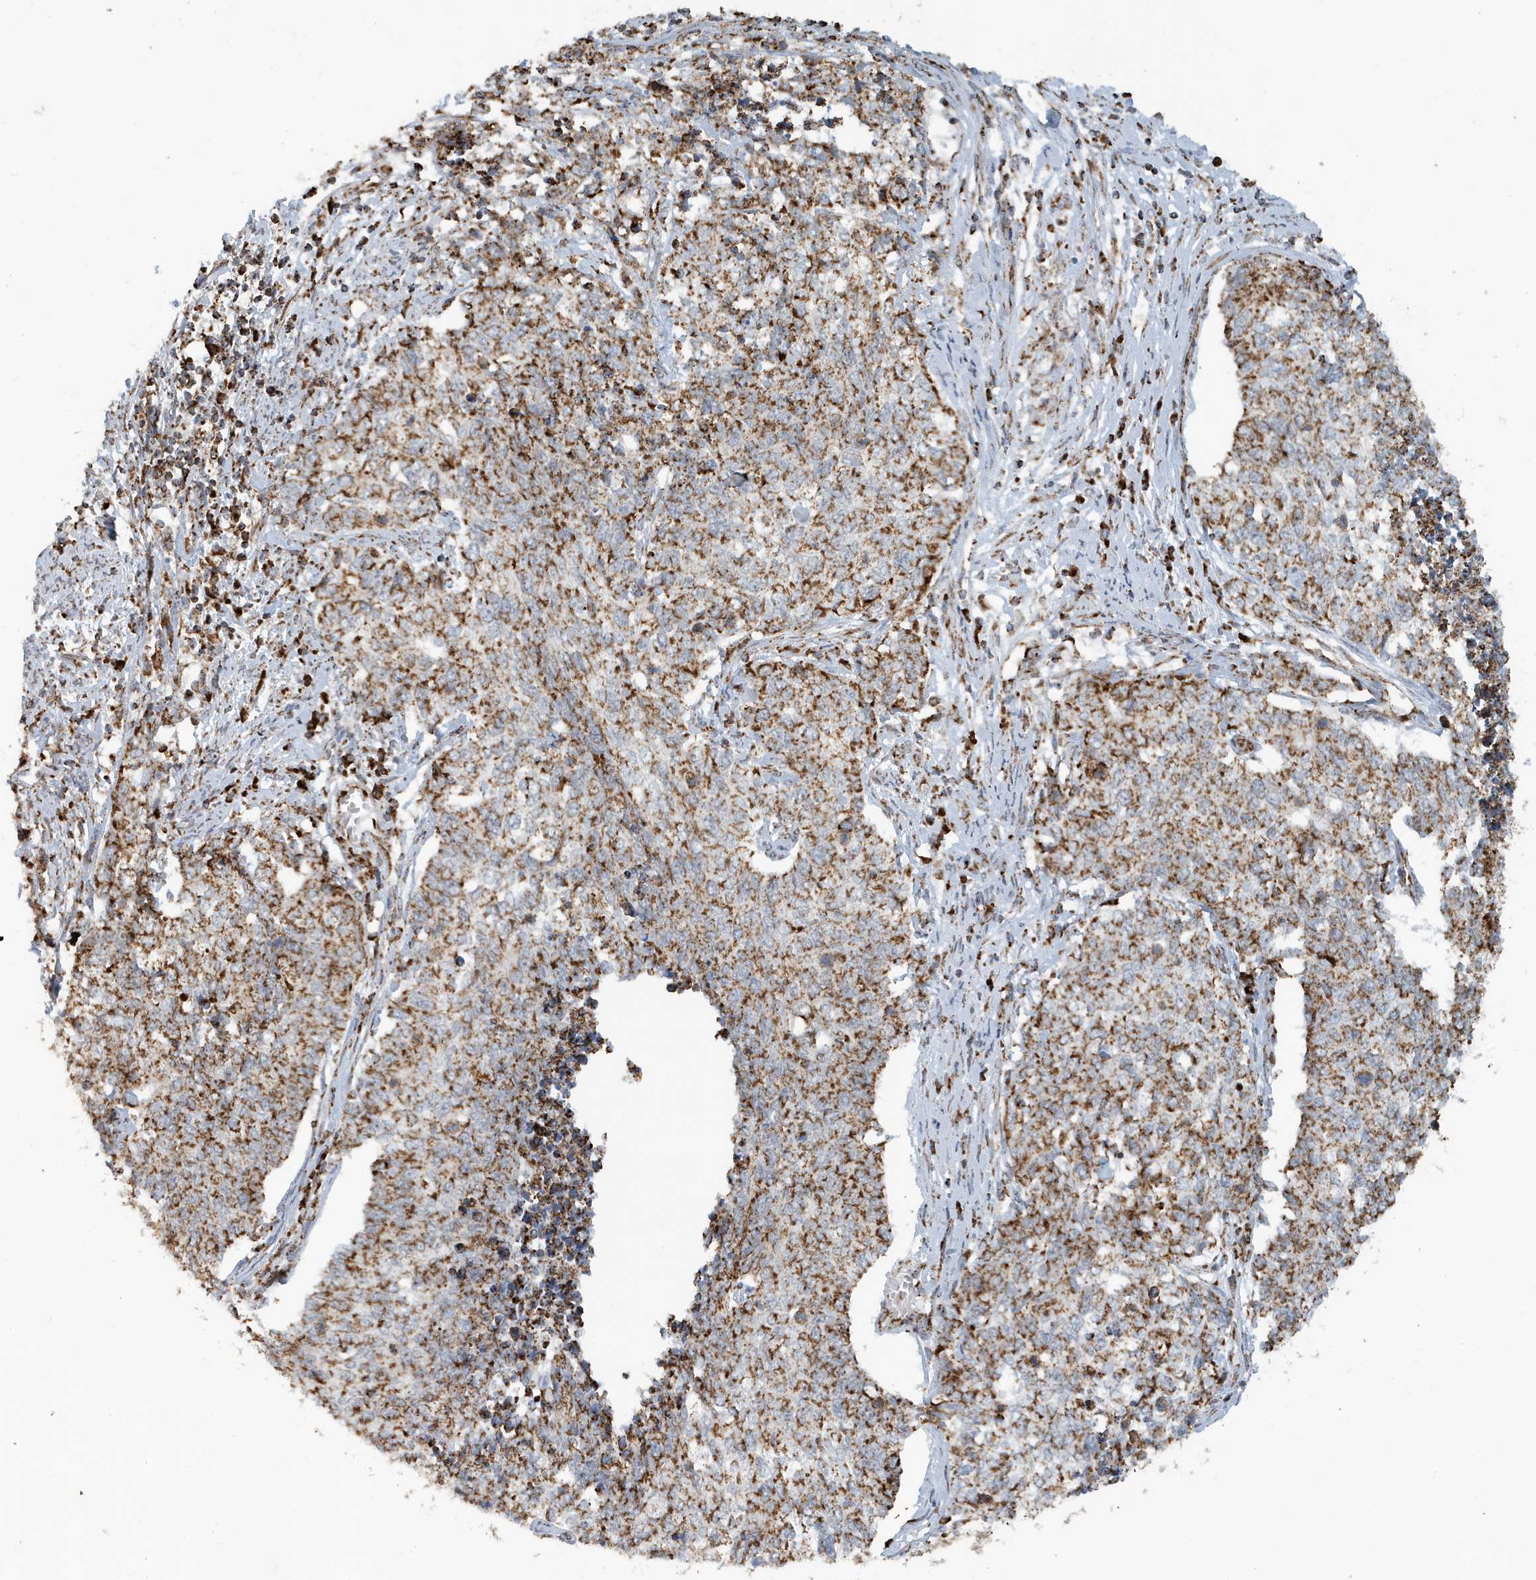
{"staining": {"intensity": "moderate", "quantity": ">75%", "location": "cytoplasmic/membranous"}, "tissue": "cervical cancer", "cell_type": "Tumor cells", "image_type": "cancer", "snomed": [{"axis": "morphology", "description": "Squamous cell carcinoma, NOS"}, {"axis": "topography", "description": "Cervix"}], "caption": "The photomicrograph demonstrates a brown stain indicating the presence of a protein in the cytoplasmic/membranous of tumor cells in cervical cancer.", "gene": "MAN1A1", "patient": {"sex": "female", "age": 63}}